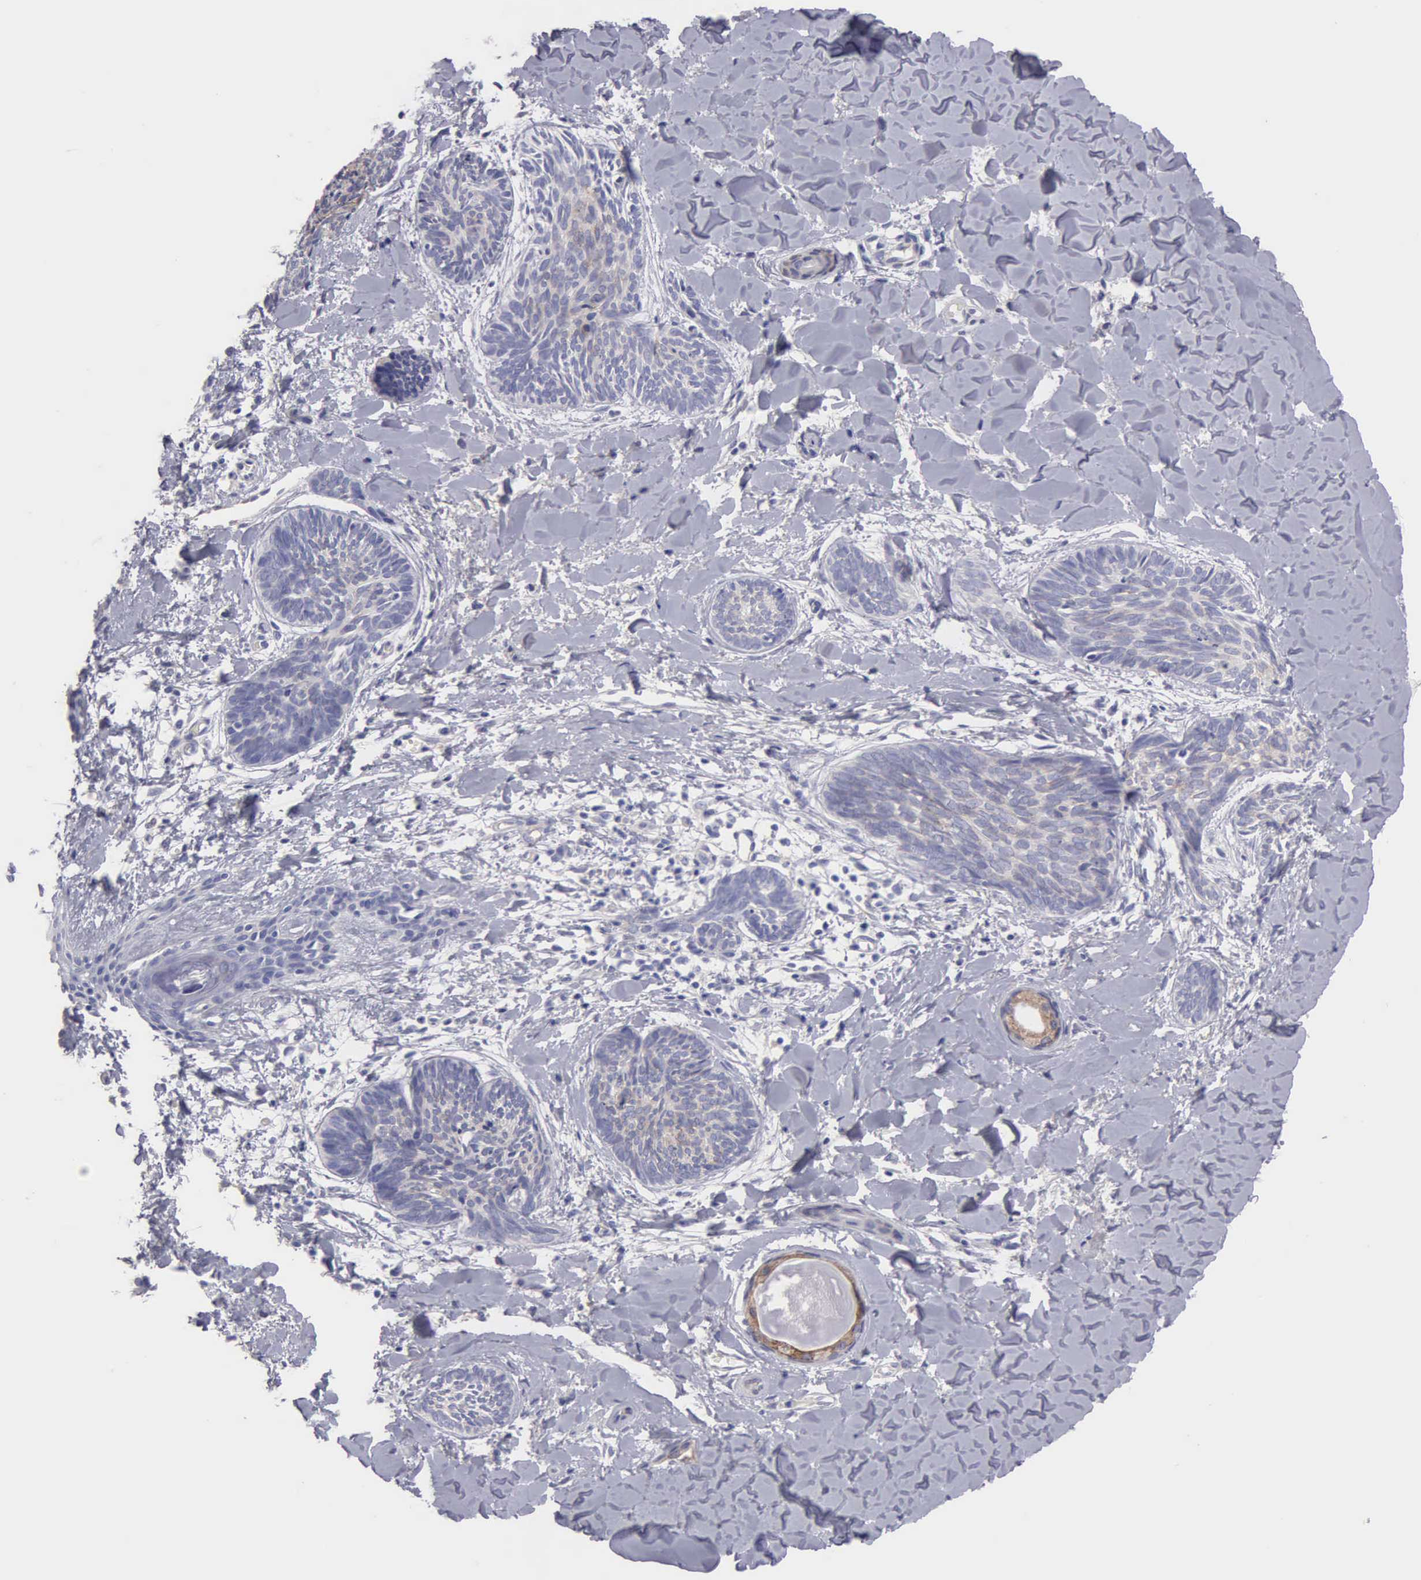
{"staining": {"intensity": "weak", "quantity": "<25%", "location": "cytoplasmic/membranous"}, "tissue": "skin cancer", "cell_type": "Tumor cells", "image_type": "cancer", "snomed": [{"axis": "morphology", "description": "Basal cell carcinoma"}, {"axis": "topography", "description": "Skin"}], "caption": "Skin cancer stained for a protein using immunohistochemistry (IHC) demonstrates no positivity tumor cells.", "gene": "APP", "patient": {"sex": "female", "age": 81}}